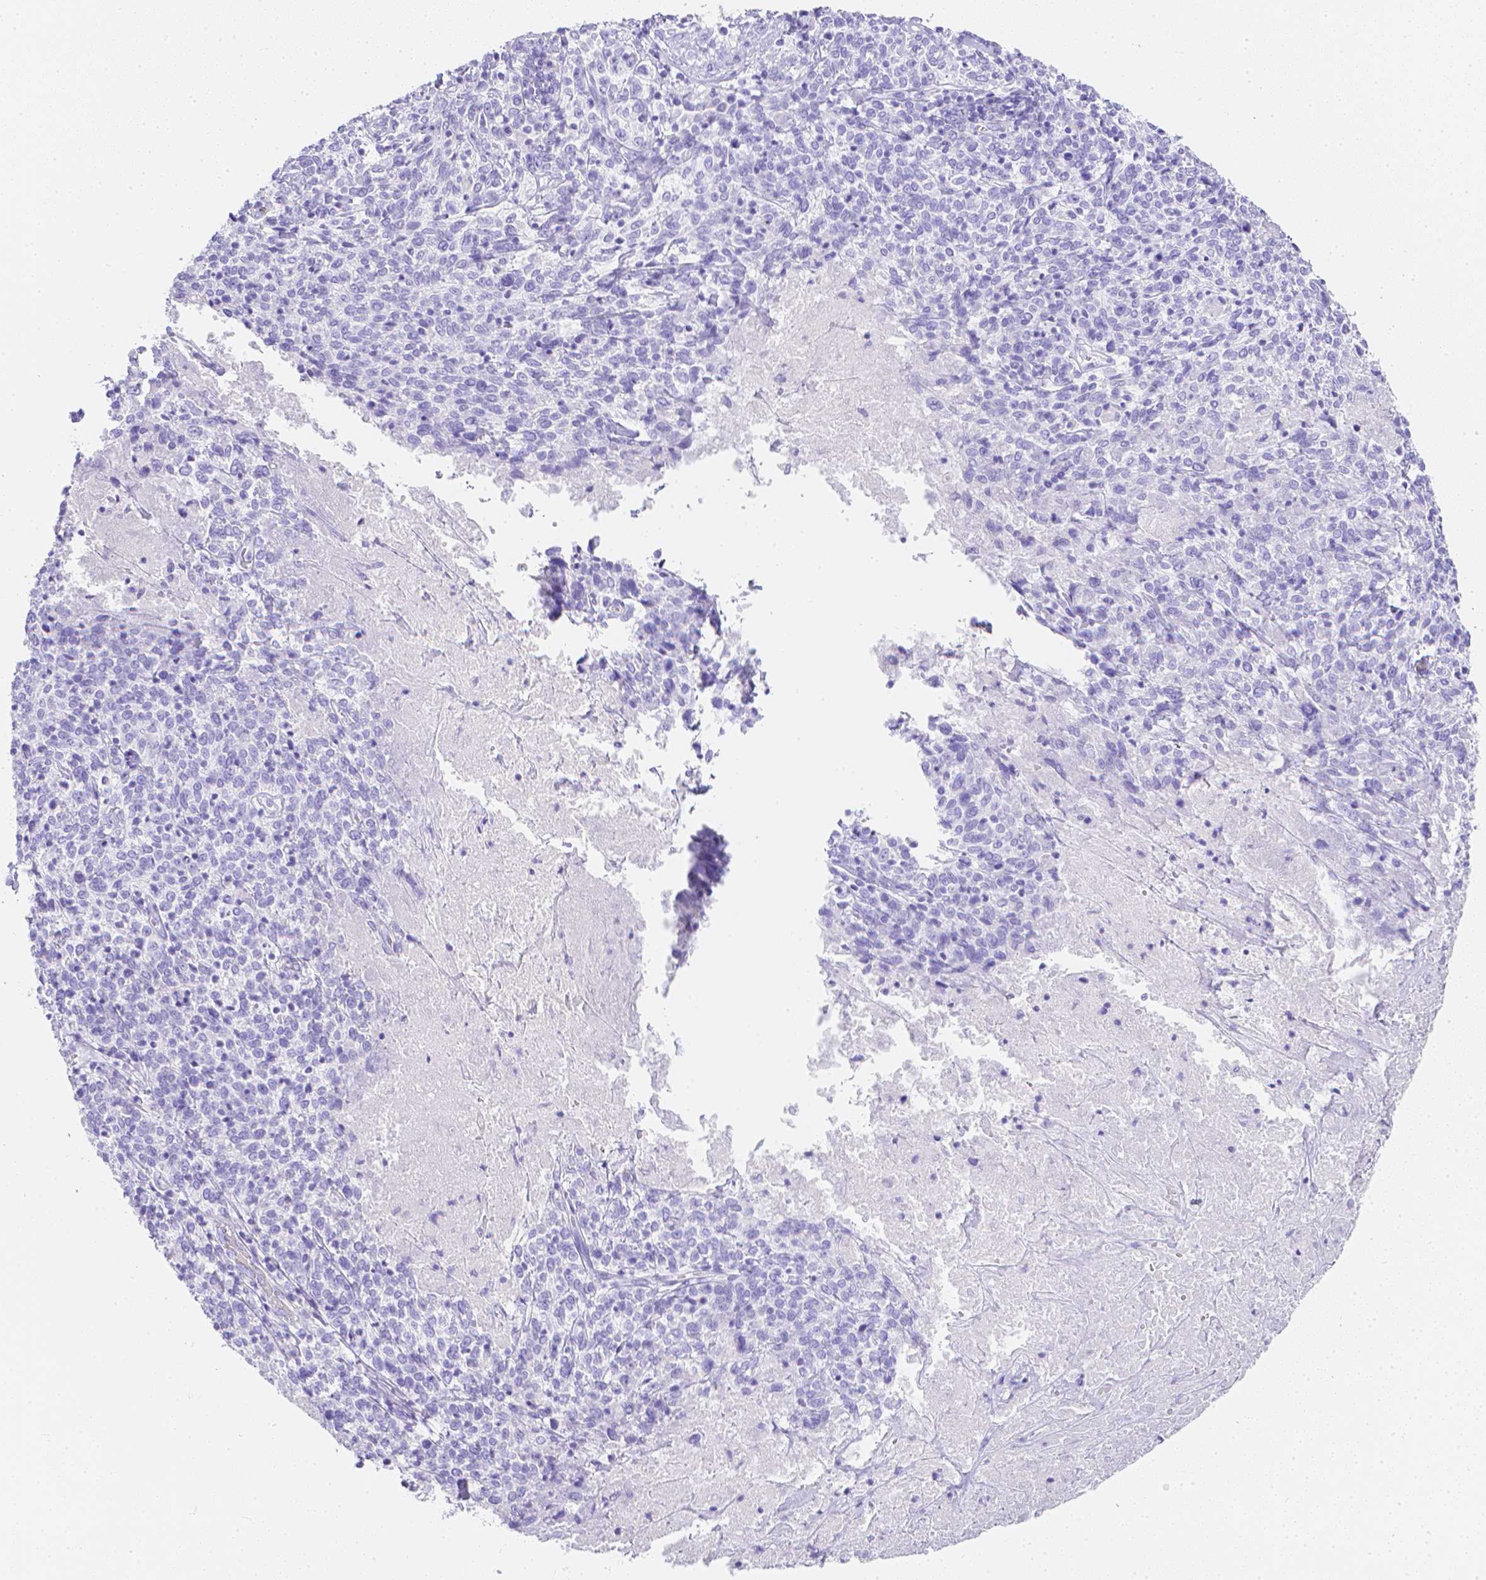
{"staining": {"intensity": "negative", "quantity": "none", "location": "none"}, "tissue": "cervical cancer", "cell_type": "Tumor cells", "image_type": "cancer", "snomed": [{"axis": "morphology", "description": "Squamous cell carcinoma, NOS"}, {"axis": "topography", "description": "Cervix"}], "caption": "The immunohistochemistry image has no significant positivity in tumor cells of cervical cancer (squamous cell carcinoma) tissue. Brightfield microscopy of immunohistochemistry (IHC) stained with DAB (brown) and hematoxylin (blue), captured at high magnification.", "gene": "LGALS4", "patient": {"sex": "female", "age": 46}}